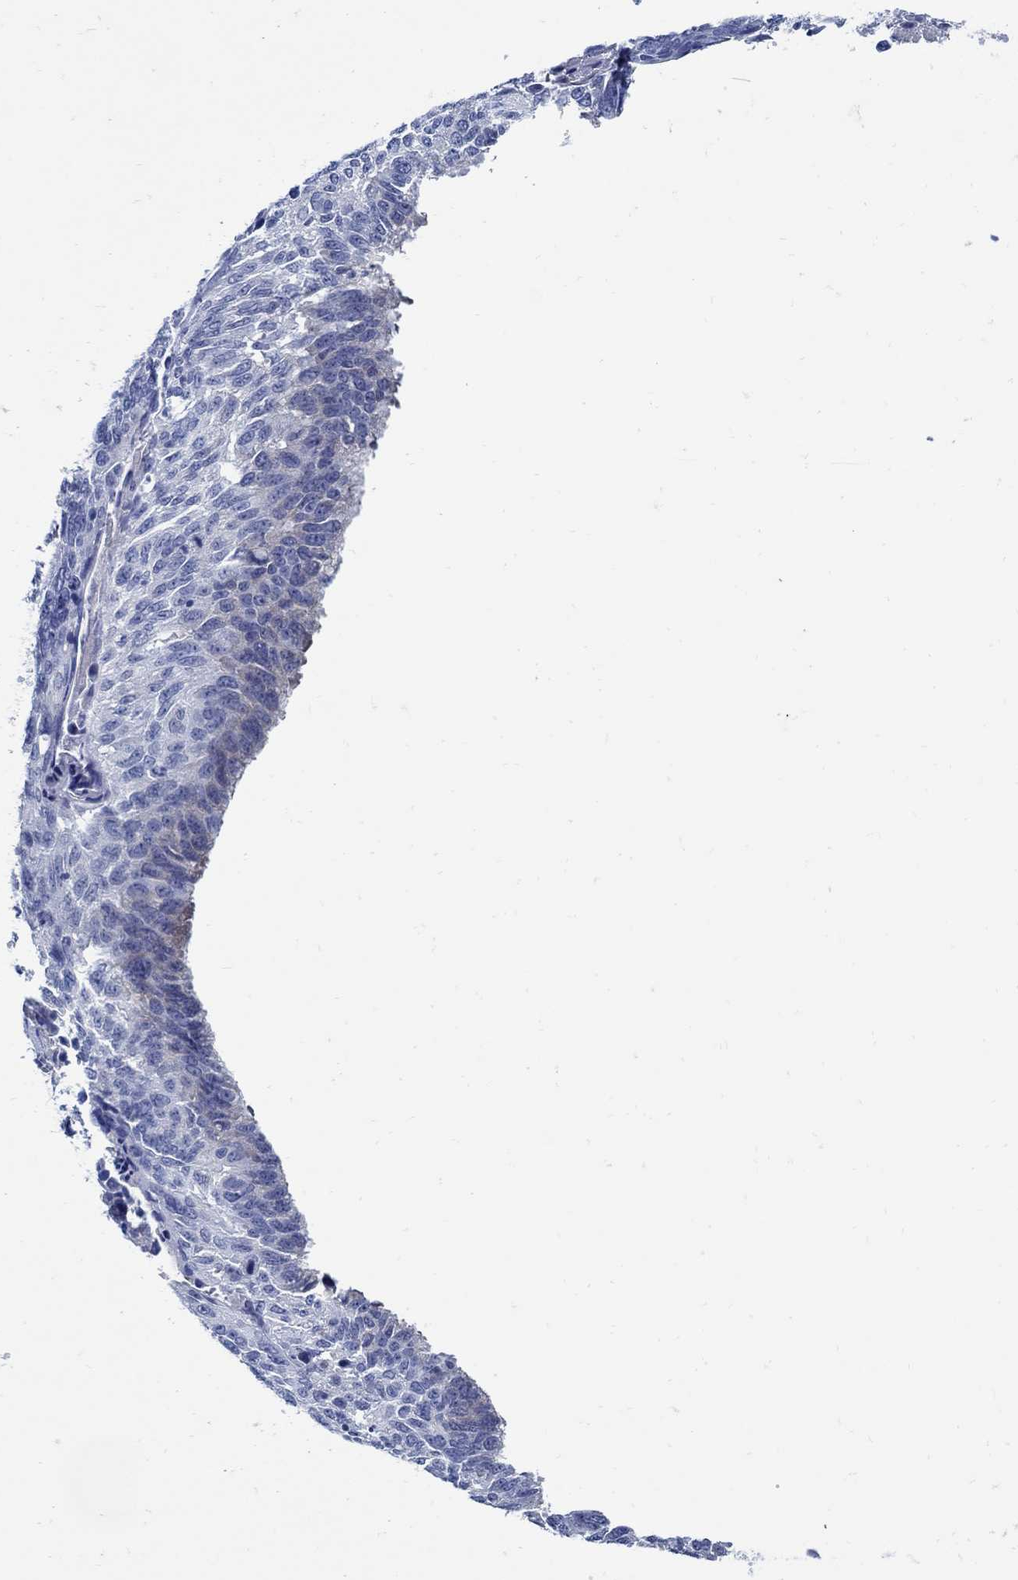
{"staining": {"intensity": "negative", "quantity": "none", "location": "none"}, "tissue": "lung cancer", "cell_type": "Tumor cells", "image_type": "cancer", "snomed": [{"axis": "morphology", "description": "Squamous cell carcinoma, NOS"}, {"axis": "topography", "description": "Lung"}], "caption": "DAB immunohistochemical staining of squamous cell carcinoma (lung) demonstrates no significant expression in tumor cells.", "gene": "PAX9", "patient": {"sex": "male", "age": 73}}